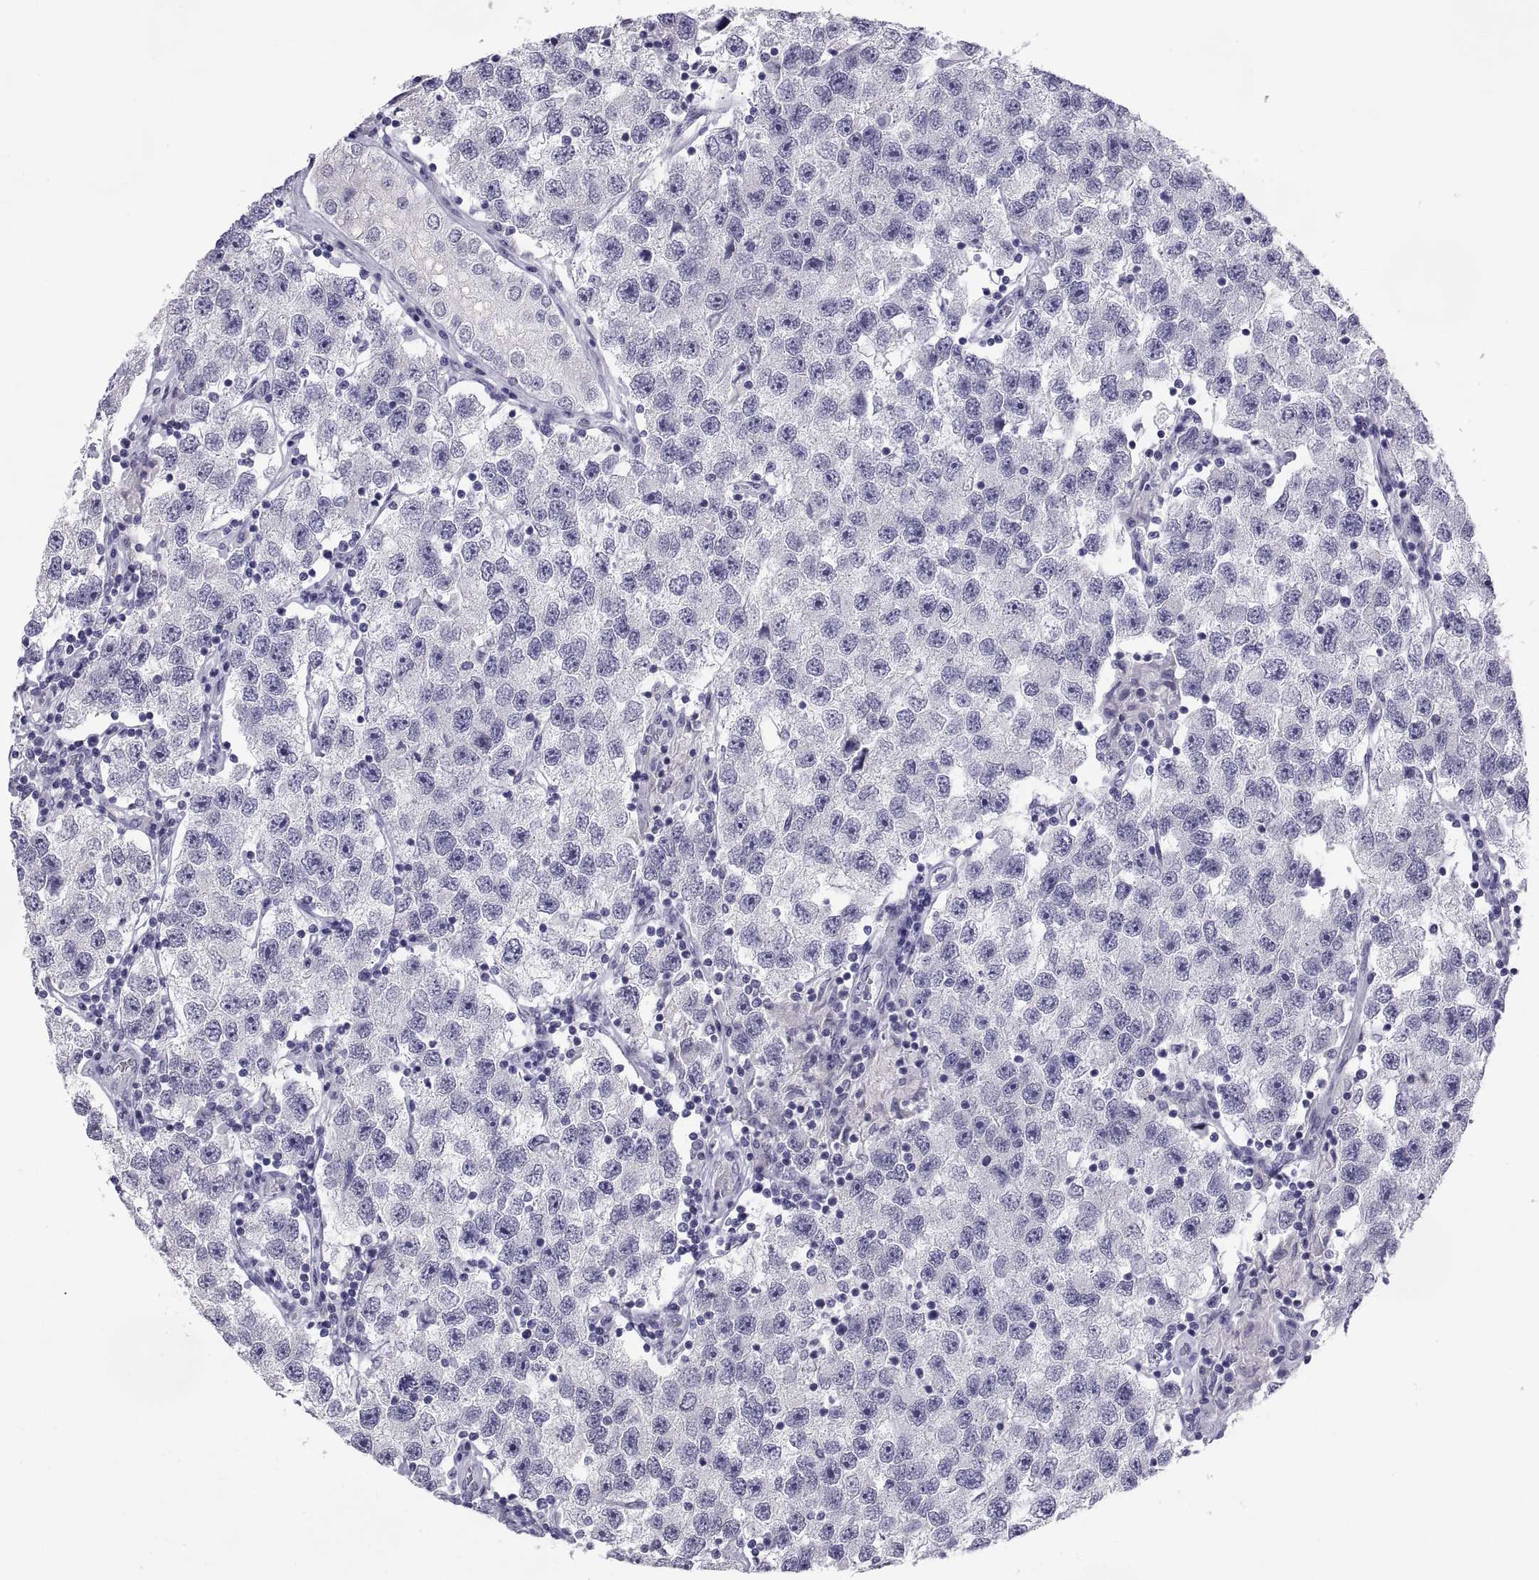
{"staining": {"intensity": "negative", "quantity": "none", "location": "none"}, "tissue": "testis cancer", "cell_type": "Tumor cells", "image_type": "cancer", "snomed": [{"axis": "morphology", "description": "Seminoma, NOS"}, {"axis": "topography", "description": "Testis"}], "caption": "This is a image of immunohistochemistry (IHC) staining of testis seminoma, which shows no staining in tumor cells.", "gene": "TEX13A", "patient": {"sex": "male", "age": 26}}